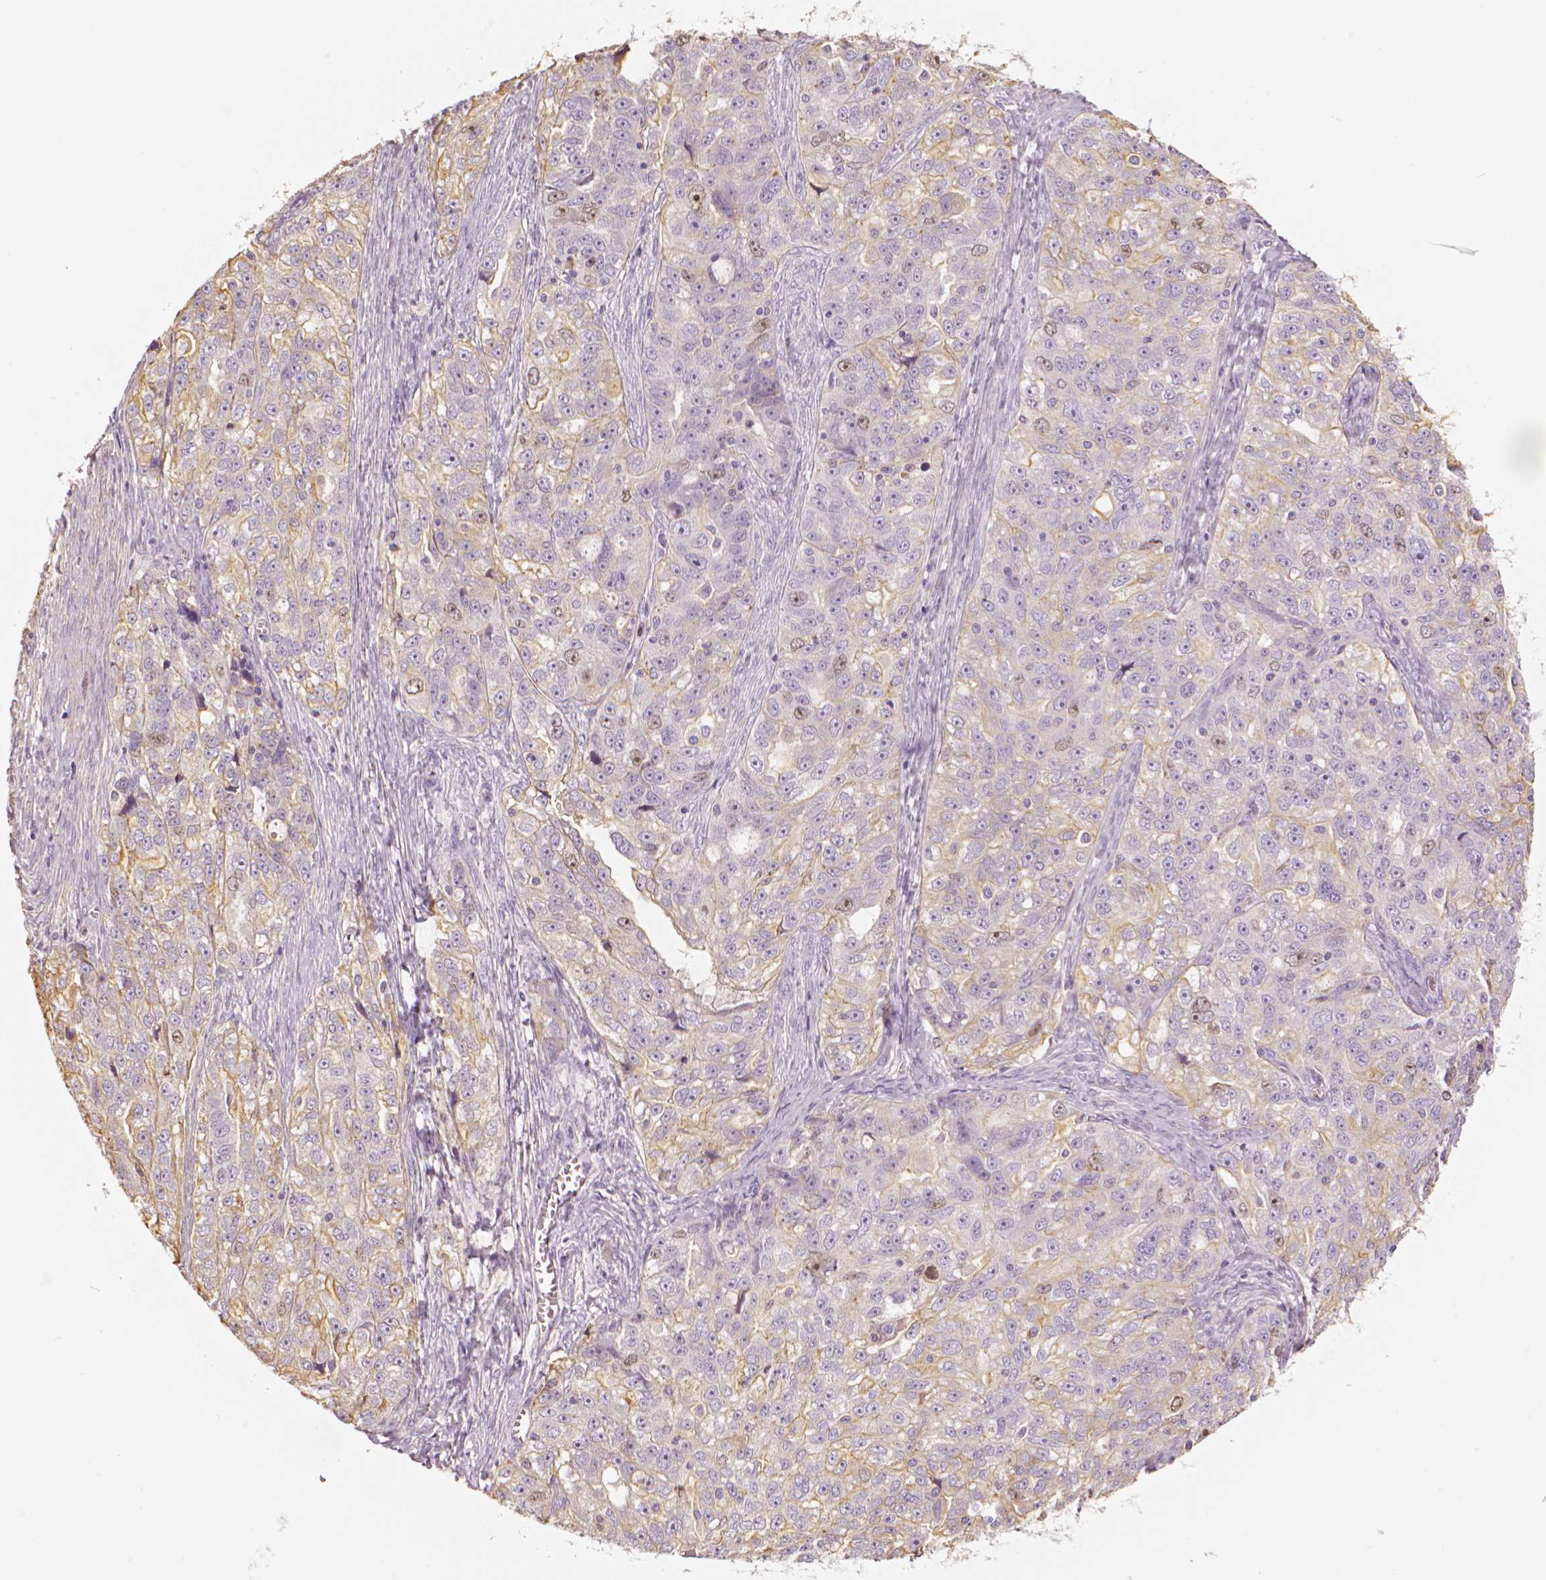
{"staining": {"intensity": "weak", "quantity": "<25%", "location": "cytoplasmic/membranous"}, "tissue": "ovarian cancer", "cell_type": "Tumor cells", "image_type": "cancer", "snomed": [{"axis": "morphology", "description": "Cystadenocarcinoma, serous, NOS"}, {"axis": "topography", "description": "Ovary"}], "caption": "Immunohistochemistry (IHC) micrograph of ovarian serous cystadenocarcinoma stained for a protein (brown), which shows no staining in tumor cells.", "gene": "MKI67", "patient": {"sex": "female", "age": 51}}